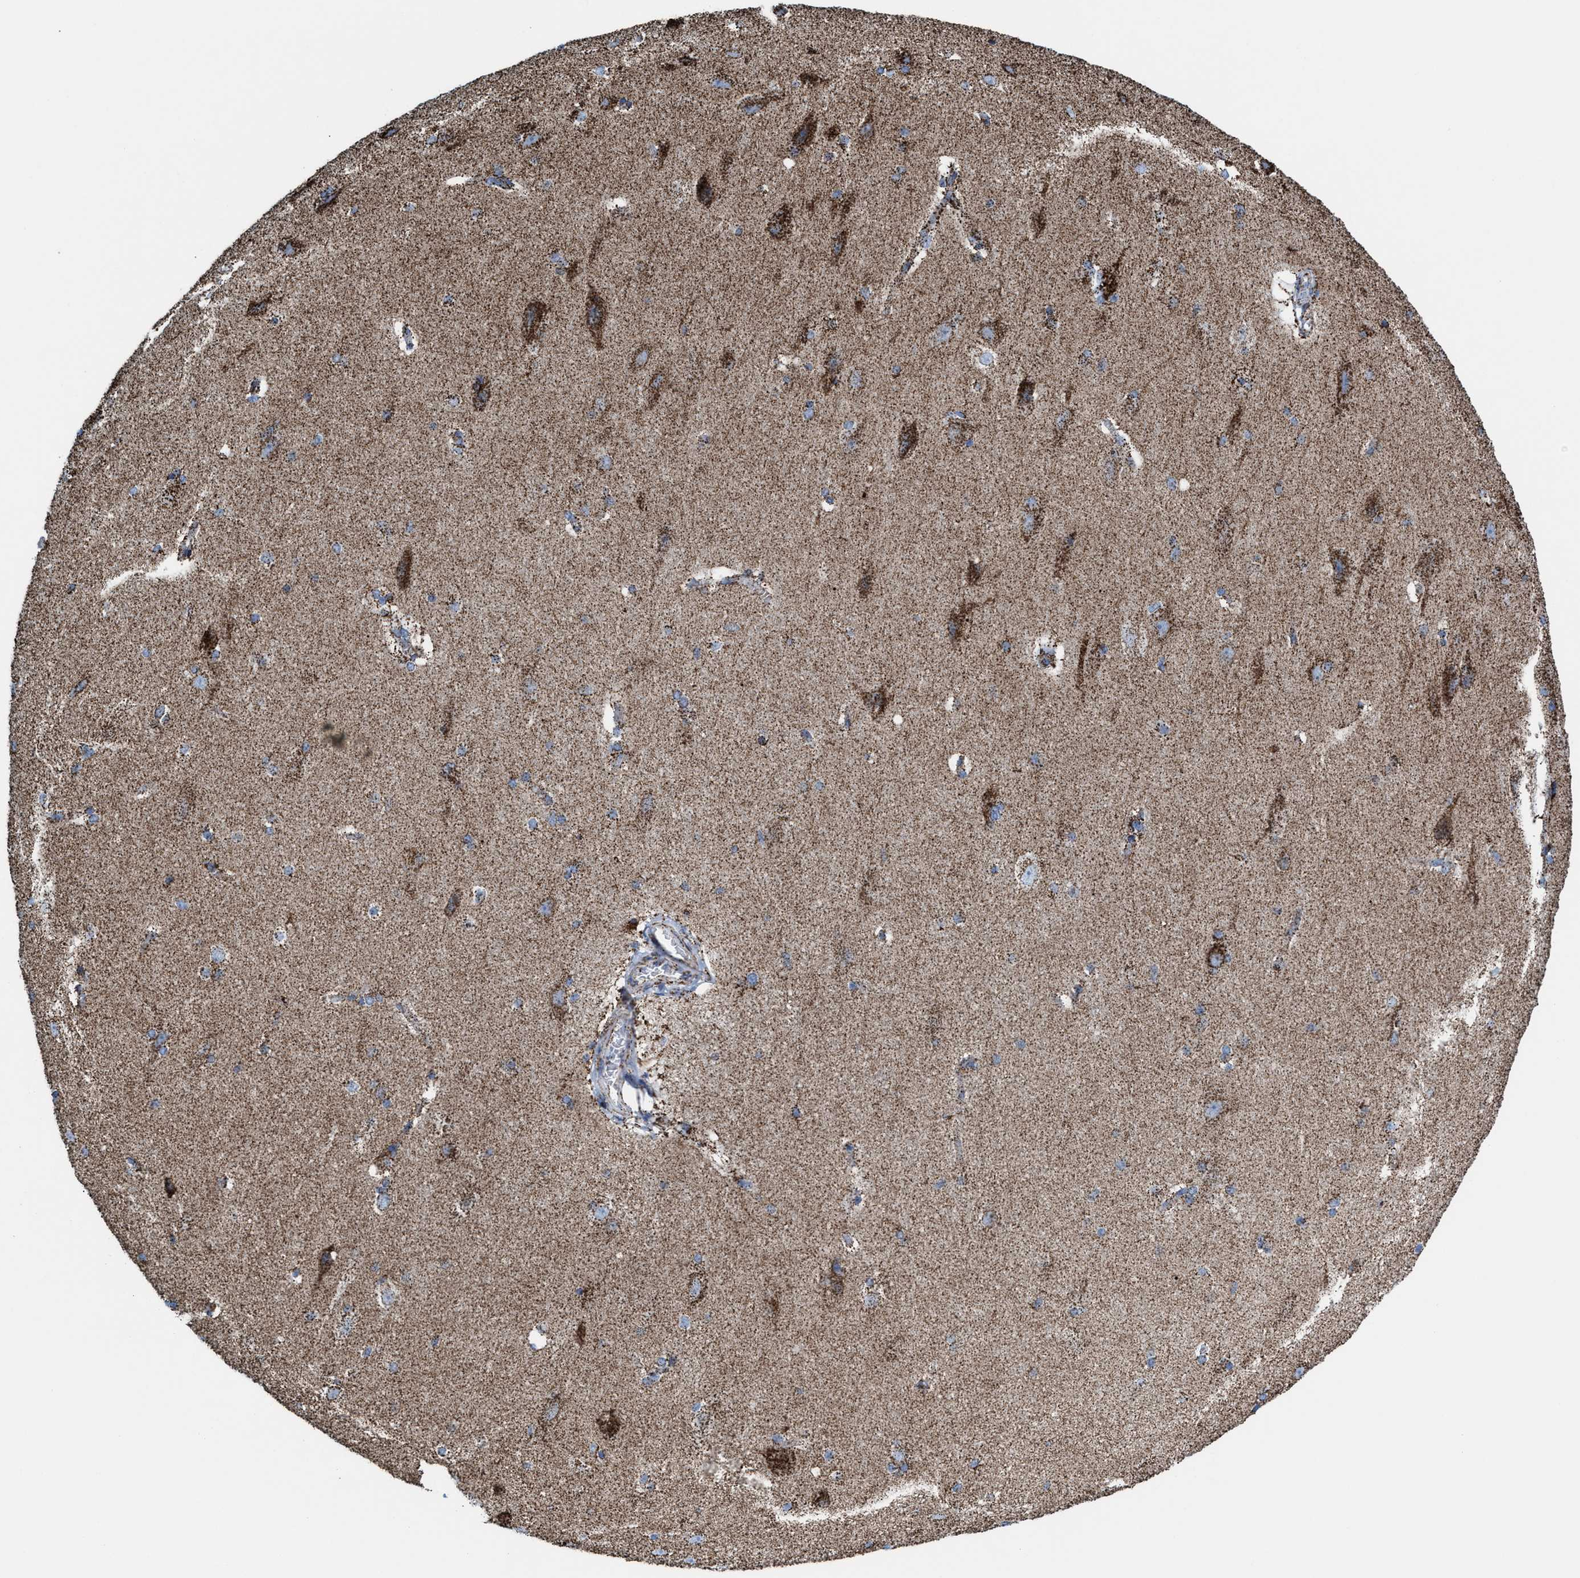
{"staining": {"intensity": "moderate", "quantity": ">75%", "location": "cytoplasmic/membranous"}, "tissue": "cerebral cortex", "cell_type": "Endothelial cells", "image_type": "normal", "snomed": [{"axis": "morphology", "description": "Normal tissue, NOS"}, {"axis": "topography", "description": "Cerebral cortex"}, {"axis": "topography", "description": "Hippocampus"}], "caption": "Immunohistochemical staining of unremarkable cerebral cortex shows >75% levels of moderate cytoplasmic/membranous protein expression in approximately >75% of endothelial cells. (Stains: DAB in brown, nuclei in blue, Microscopy: brightfield microscopy at high magnification).", "gene": "ECHS1", "patient": {"sex": "female", "age": 19}}